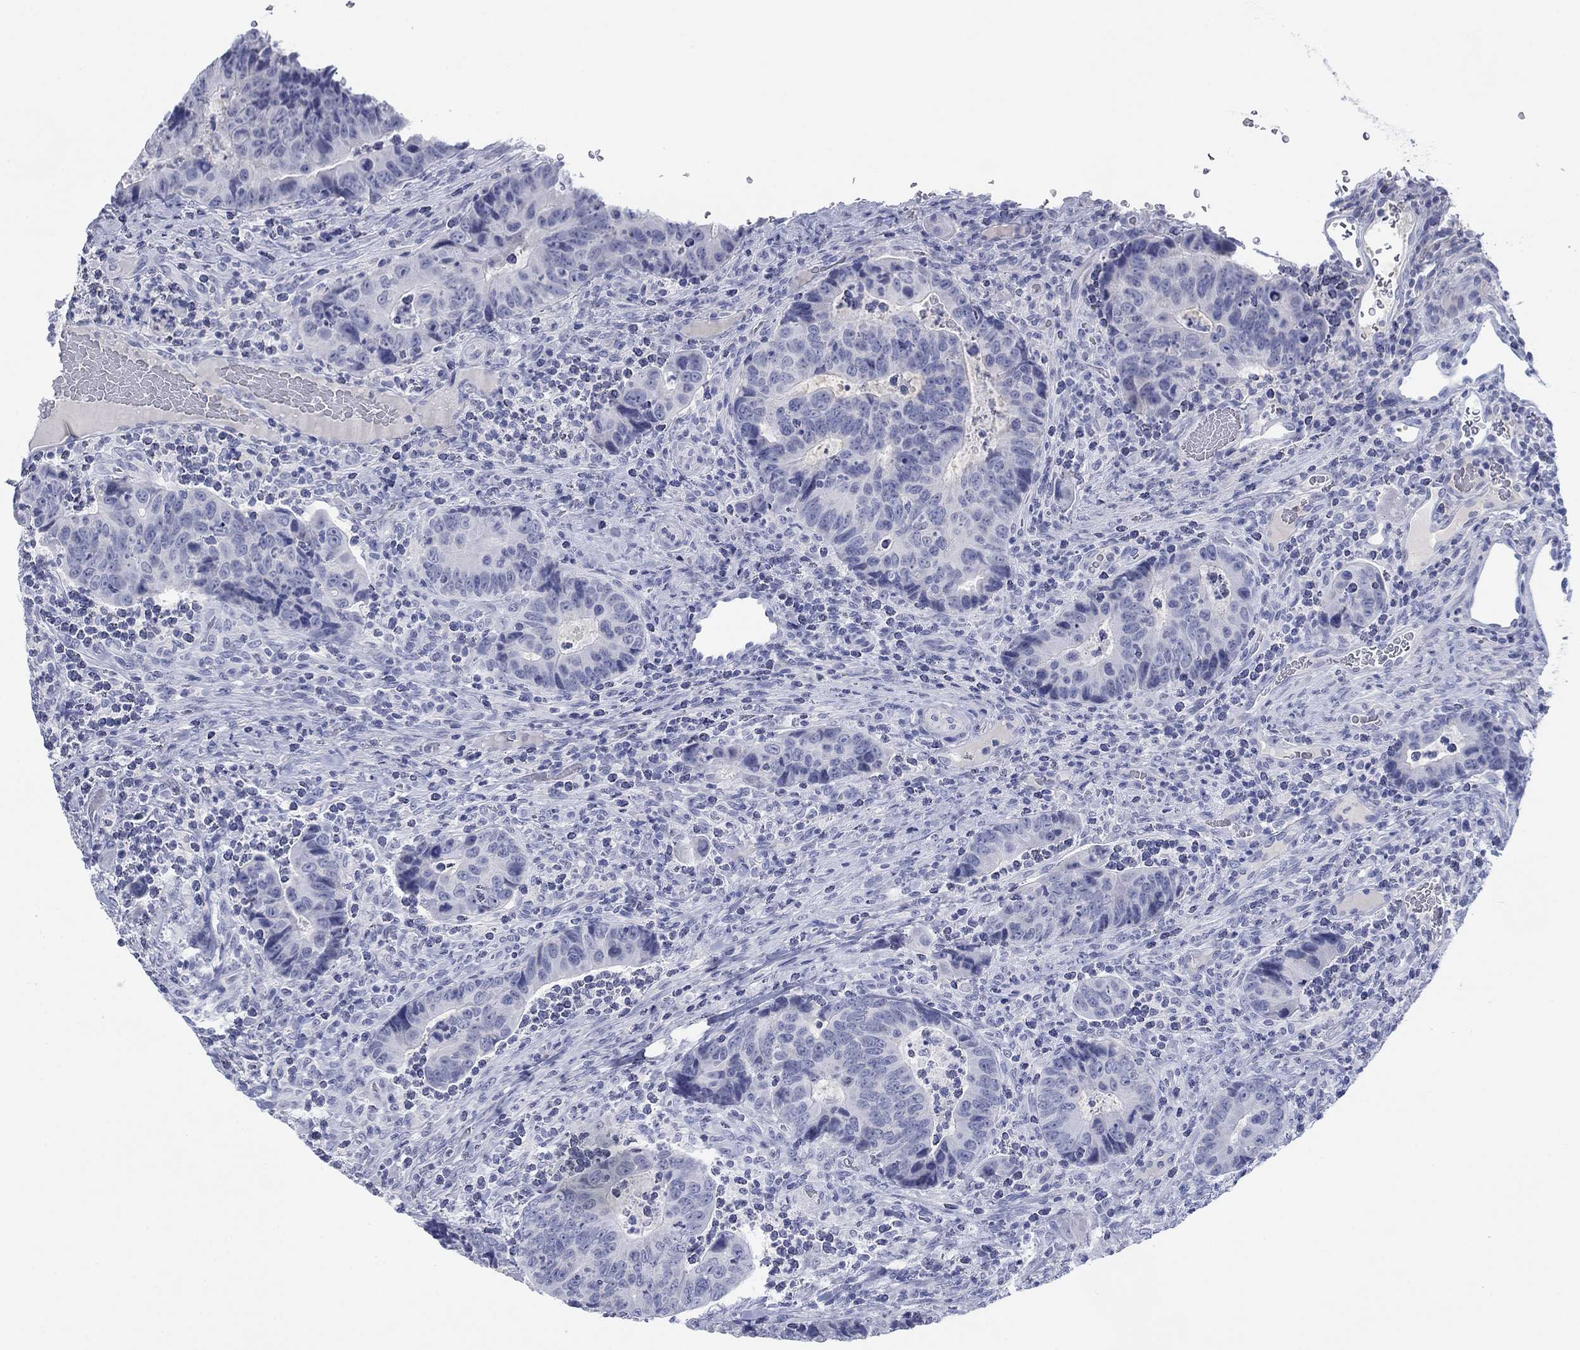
{"staining": {"intensity": "negative", "quantity": "none", "location": "none"}, "tissue": "colorectal cancer", "cell_type": "Tumor cells", "image_type": "cancer", "snomed": [{"axis": "morphology", "description": "Adenocarcinoma, NOS"}, {"axis": "topography", "description": "Colon"}], "caption": "Tumor cells show no significant protein positivity in colorectal cancer.", "gene": "PDYN", "patient": {"sex": "female", "age": 56}}